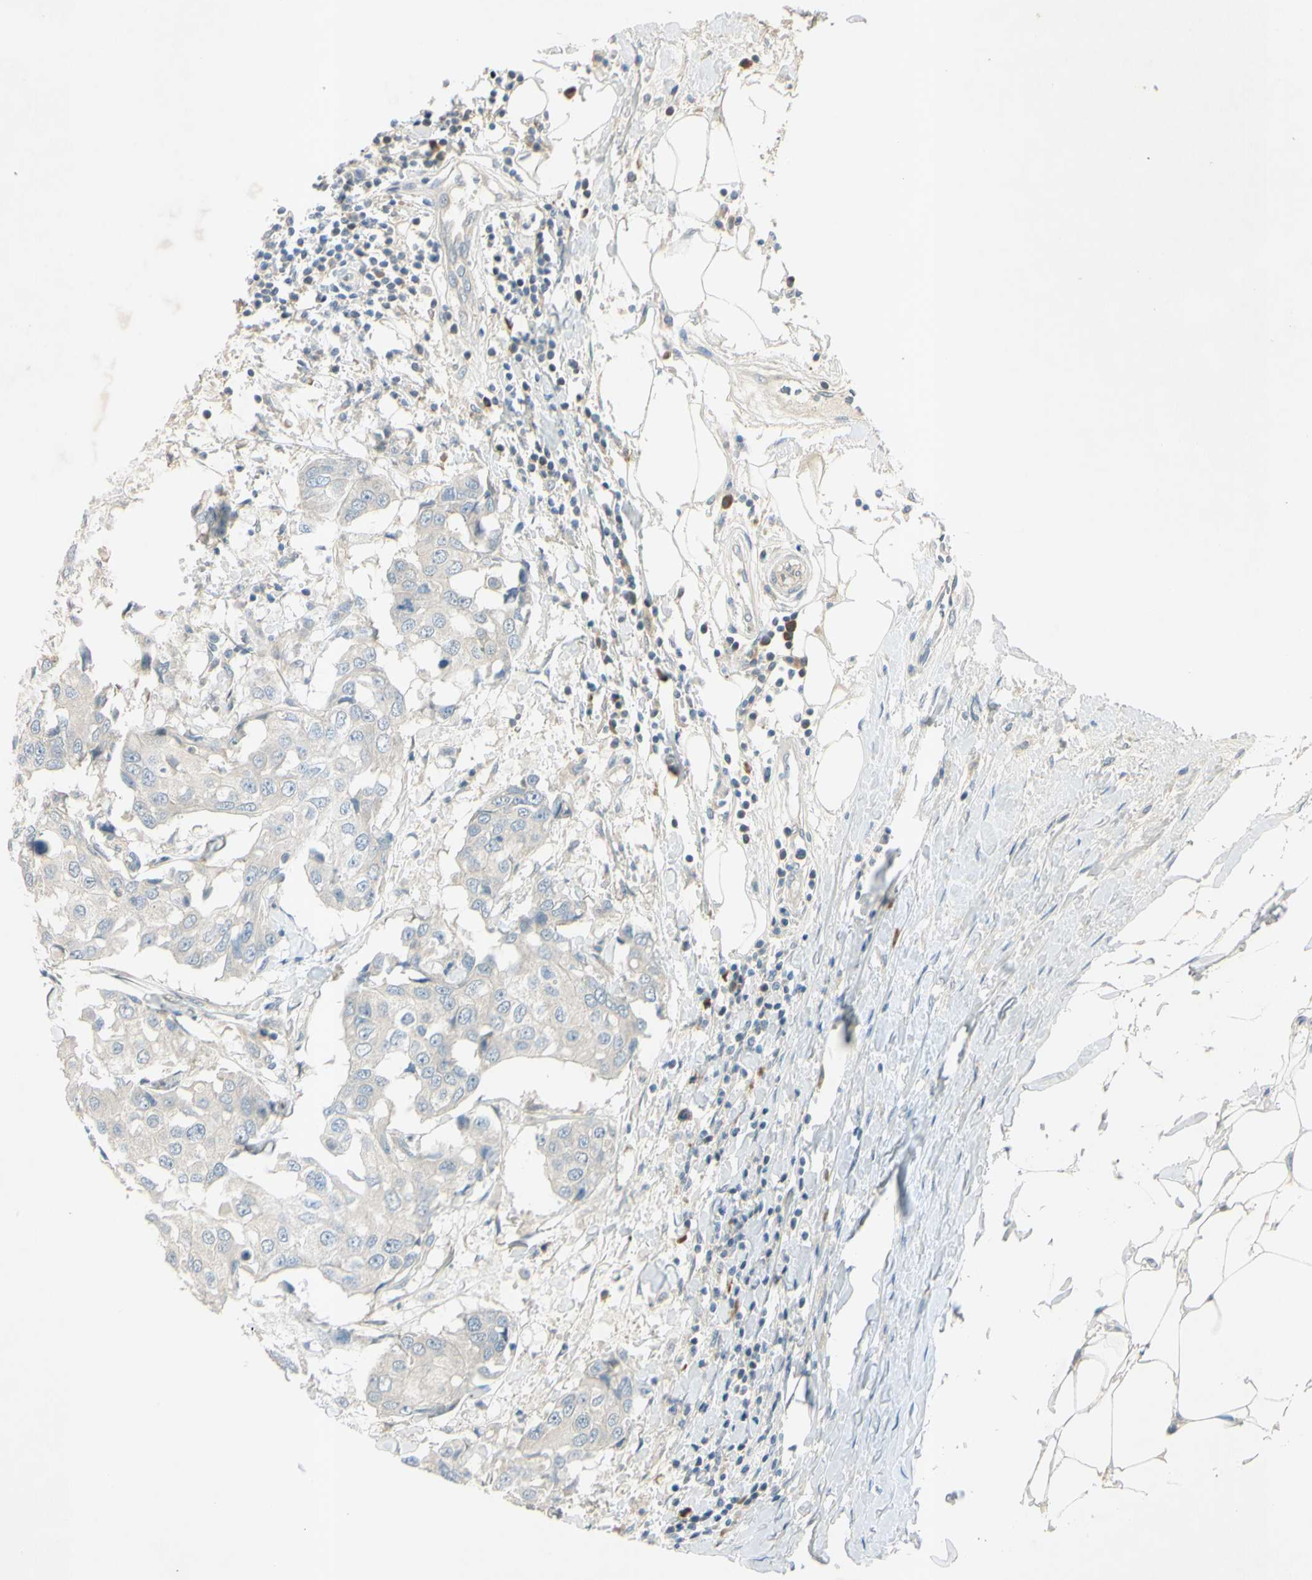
{"staining": {"intensity": "negative", "quantity": "none", "location": "none"}, "tissue": "breast cancer", "cell_type": "Tumor cells", "image_type": "cancer", "snomed": [{"axis": "morphology", "description": "Duct carcinoma"}, {"axis": "topography", "description": "Breast"}], "caption": "This is a image of IHC staining of breast infiltrating ductal carcinoma, which shows no expression in tumor cells.", "gene": "AATK", "patient": {"sex": "female", "age": 27}}